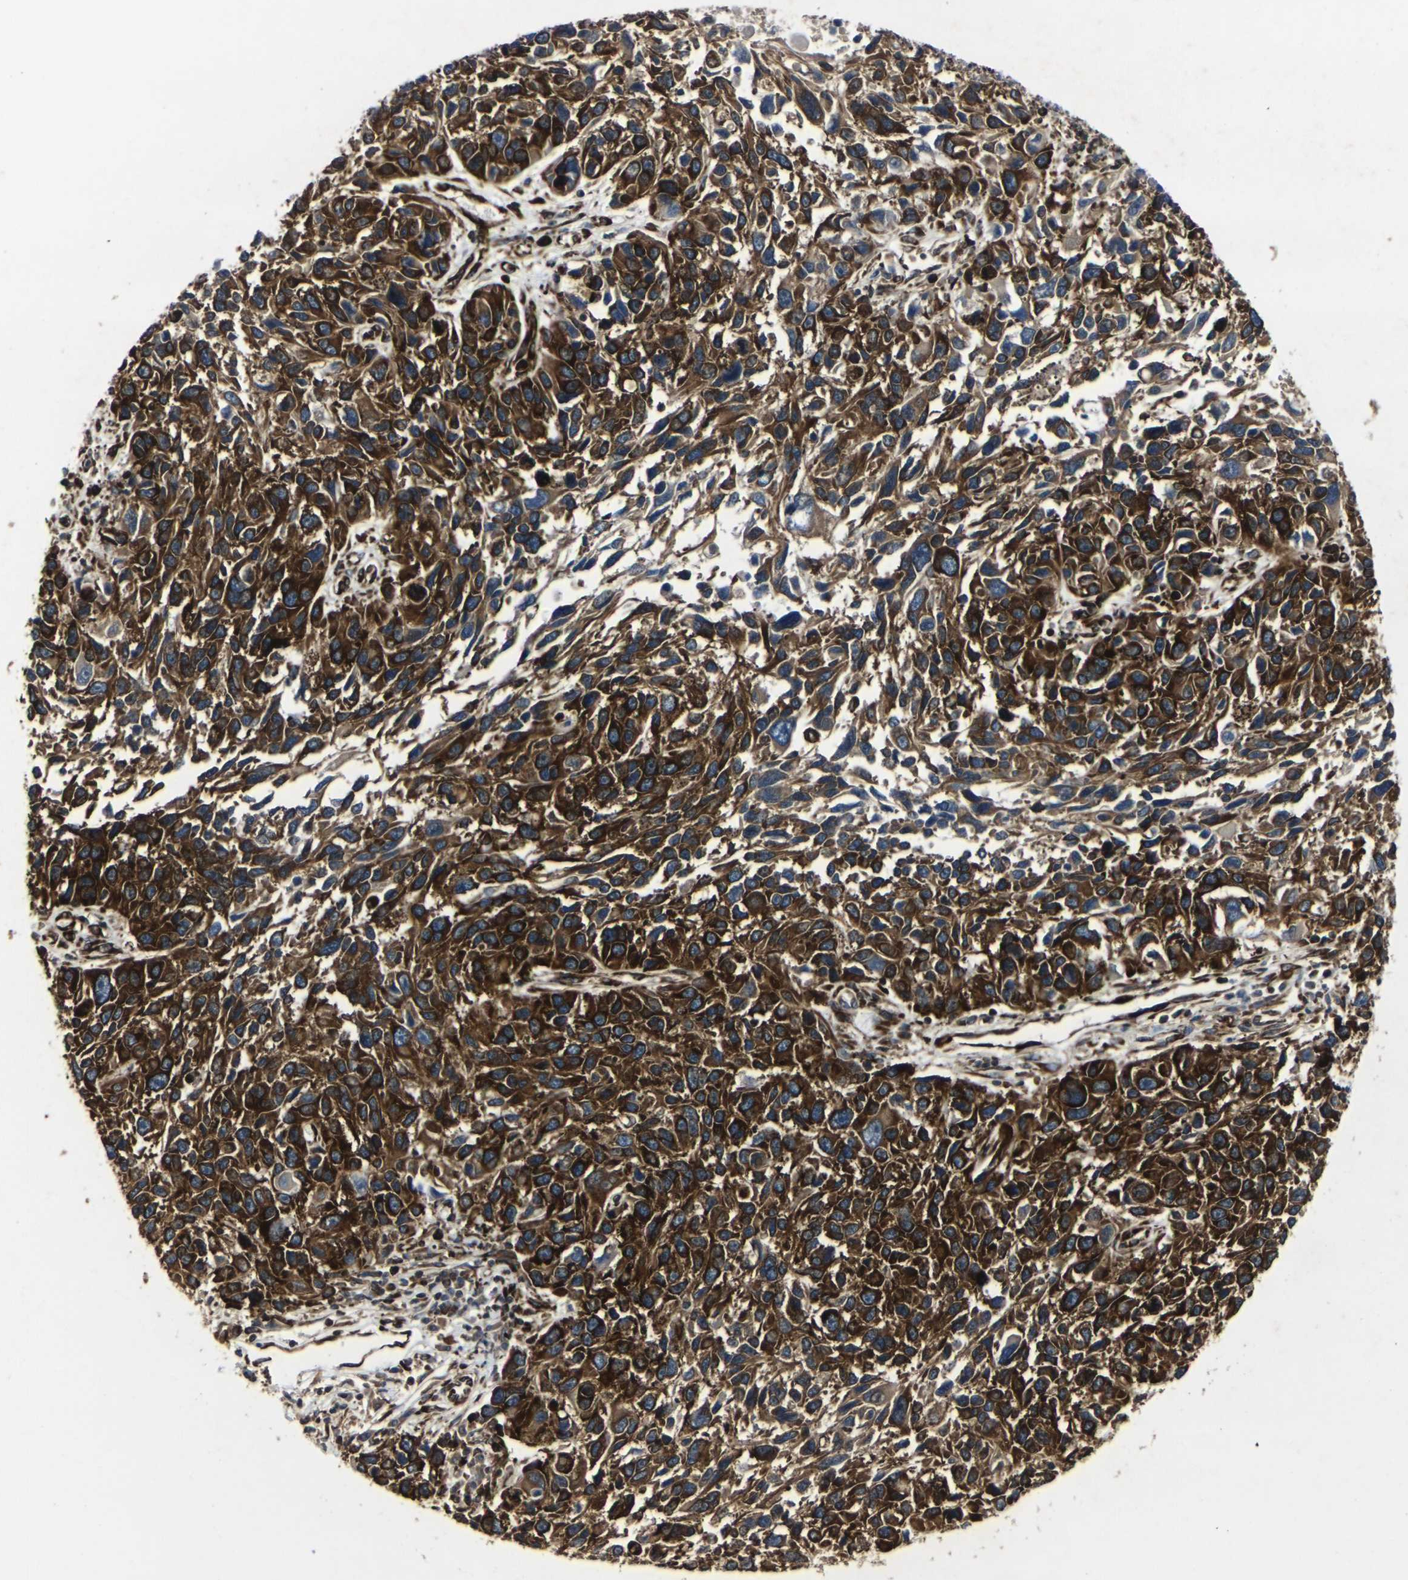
{"staining": {"intensity": "strong", "quantity": ">75%", "location": "cytoplasmic/membranous"}, "tissue": "melanoma", "cell_type": "Tumor cells", "image_type": "cancer", "snomed": [{"axis": "morphology", "description": "Malignant melanoma, NOS"}, {"axis": "topography", "description": "Skin"}], "caption": "Immunohistochemical staining of human malignant melanoma shows high levels of strong cytoplasmic/membranous staining in about >75% of tumor cells.", "gene": "MARCHF2", "patient": {"sex": "male", "age": 53}}